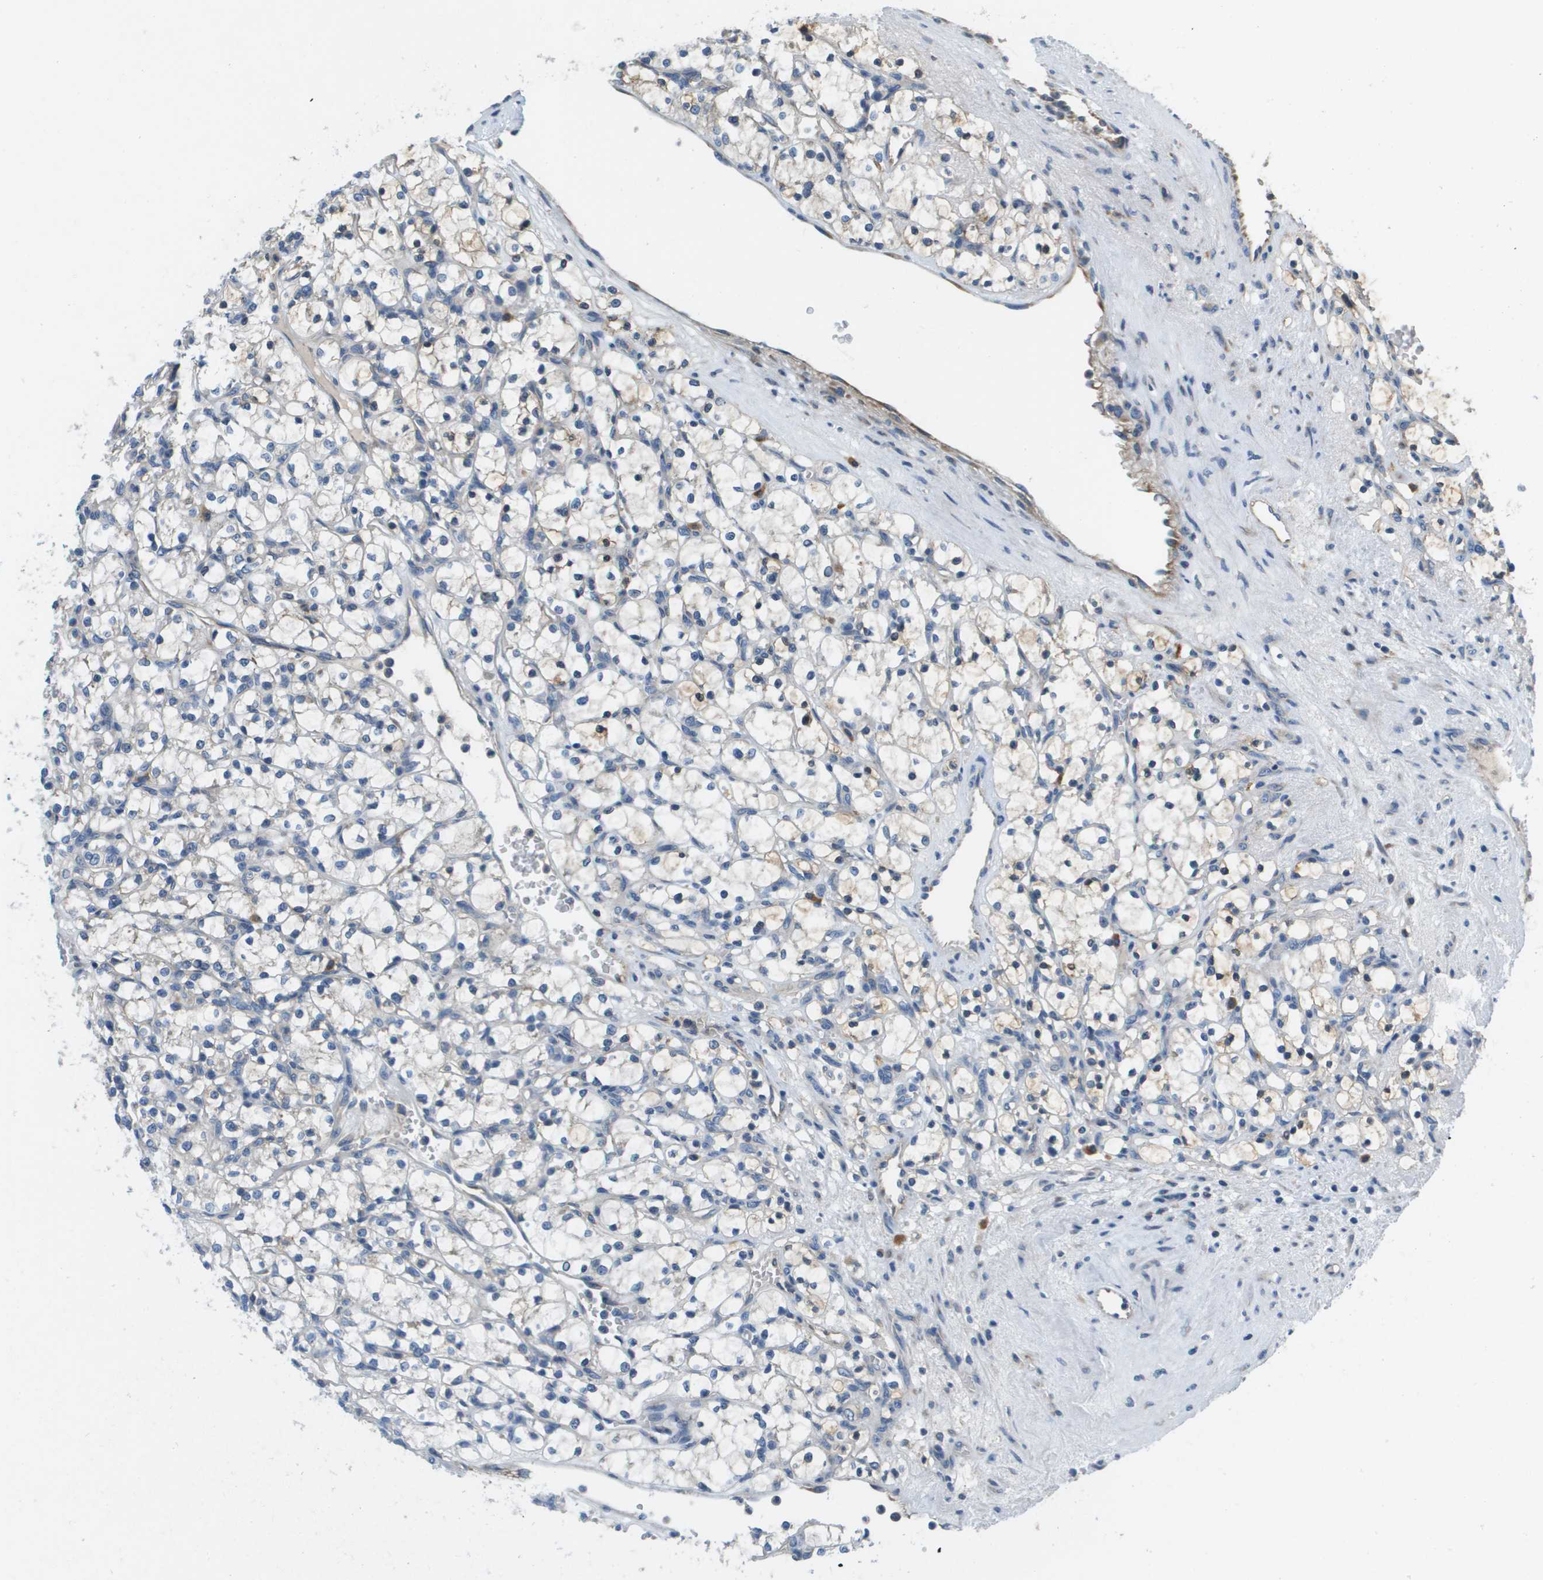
{"staining": {"intensity": "negative", "quantity": "none", "location": "none"}, "tissue": "renal cancer", "cell_type": "Tumor cells", "image_type": "cancer", "snomed": [{"axis": "morphology", "description": "Adenocarcinoma, NOS"}, {"axis": "topography", "description": "Kidney"}], "caption": "High power microscopy photomicrograph of an IHC micrograph of renal adenocarcinoma, revealing no significant expression in tumor cells. (Stains: DAB (3,3'-diaminobenzidine) immunohistochemistry (IHC) with hematoxylin counter stain, Microscopy: brightfield microscopy at high magnification).", "gene": "SAMSN1", "patient": {"sex": "female", "age": 69}}